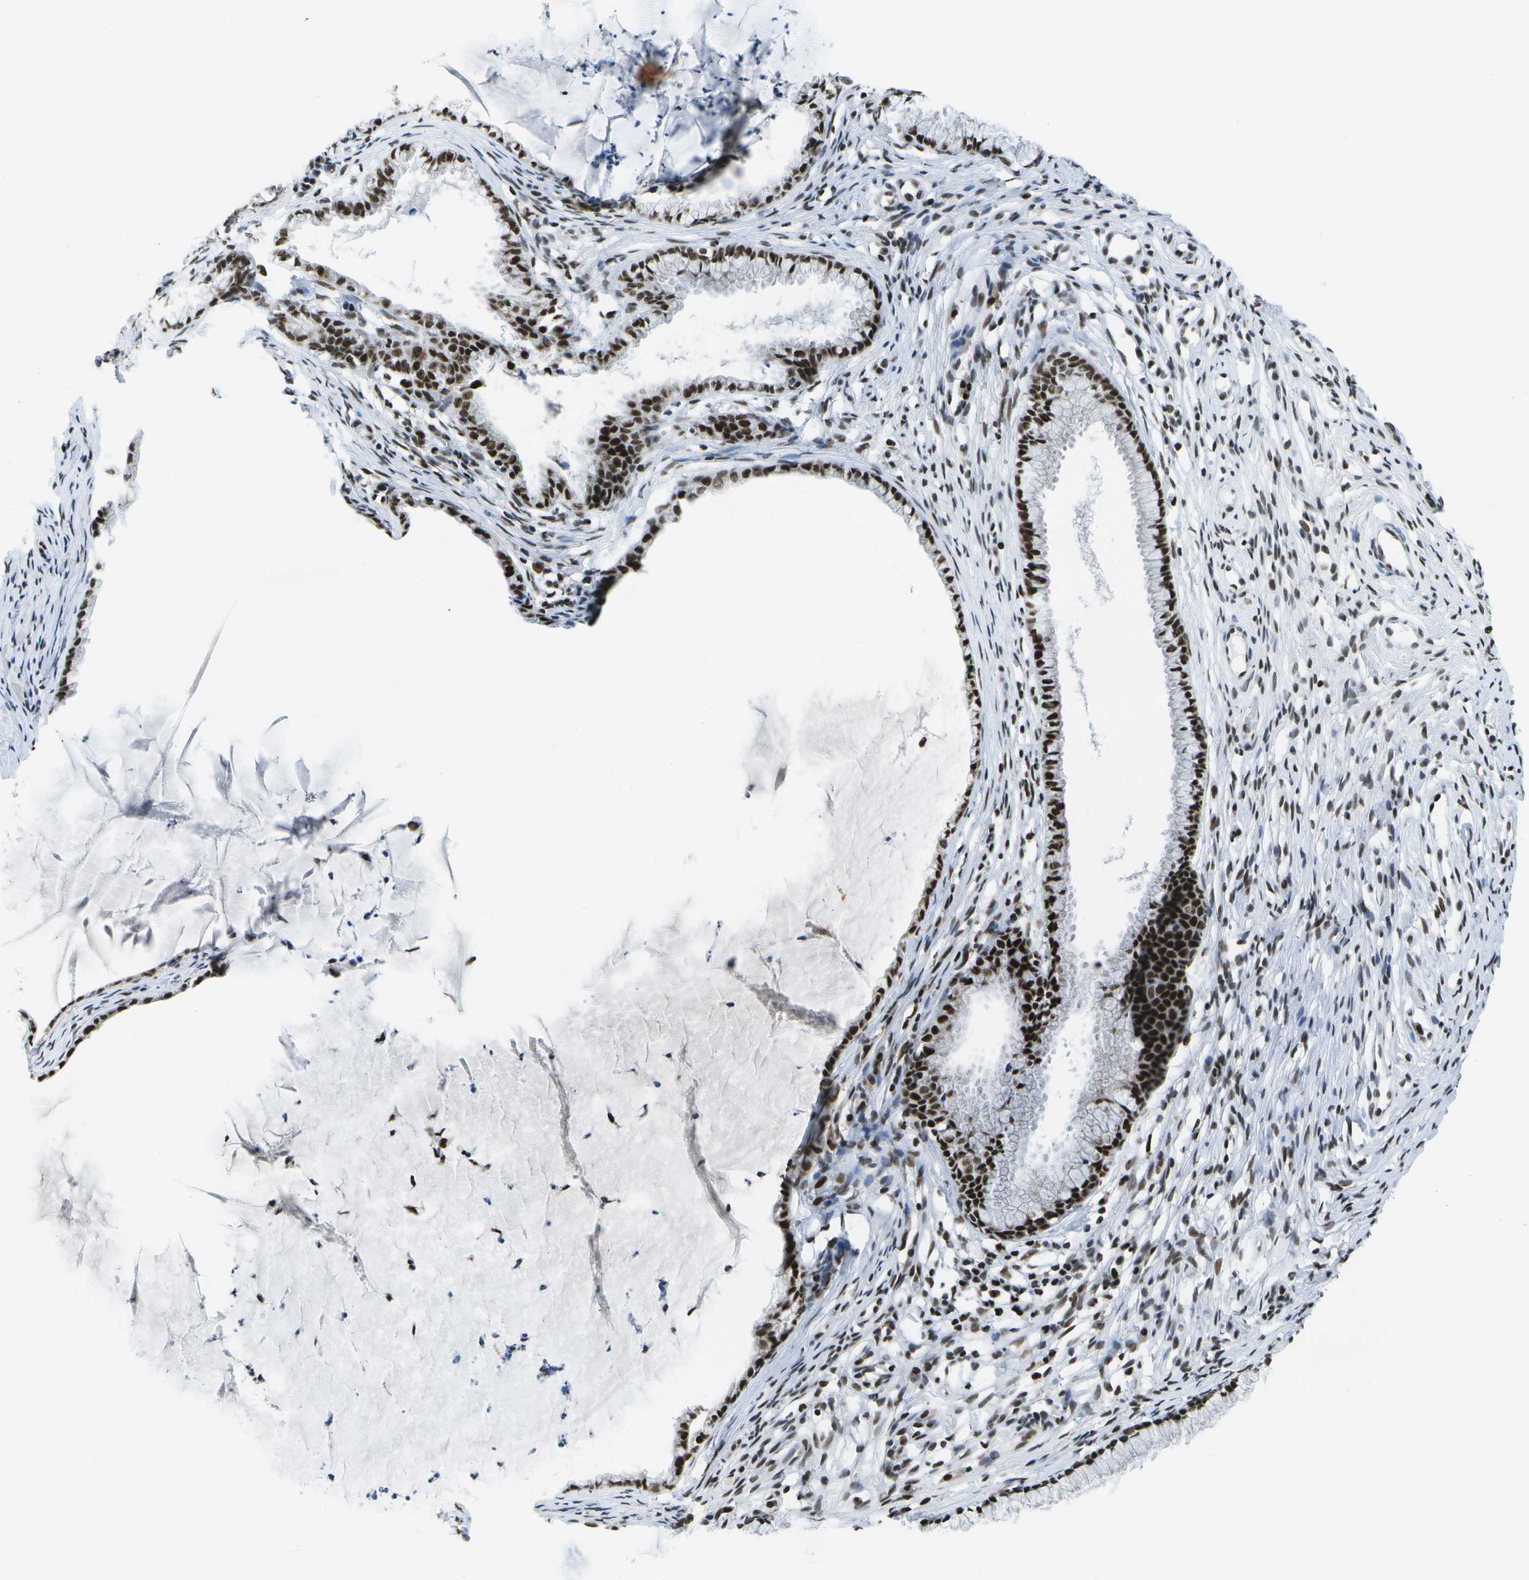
{"staining": {"intensity": "strong", "quantity": ">75%", "location": "nuclear"}, "tissue": "cervix", "cell_type": "Glandular cells", "image_type": "normal", "snomed": [{"axis": "morphology", "description": "Normal tissue, NOS"}, {"axis": "topography", "description": "Cervix"}], "caption": "A micrograph of cervix stained for a protein displays strong nuclear brown staining in glandular cells.", "gene": "NSRP1", "patient": {"sex": "female", "age": 77}}